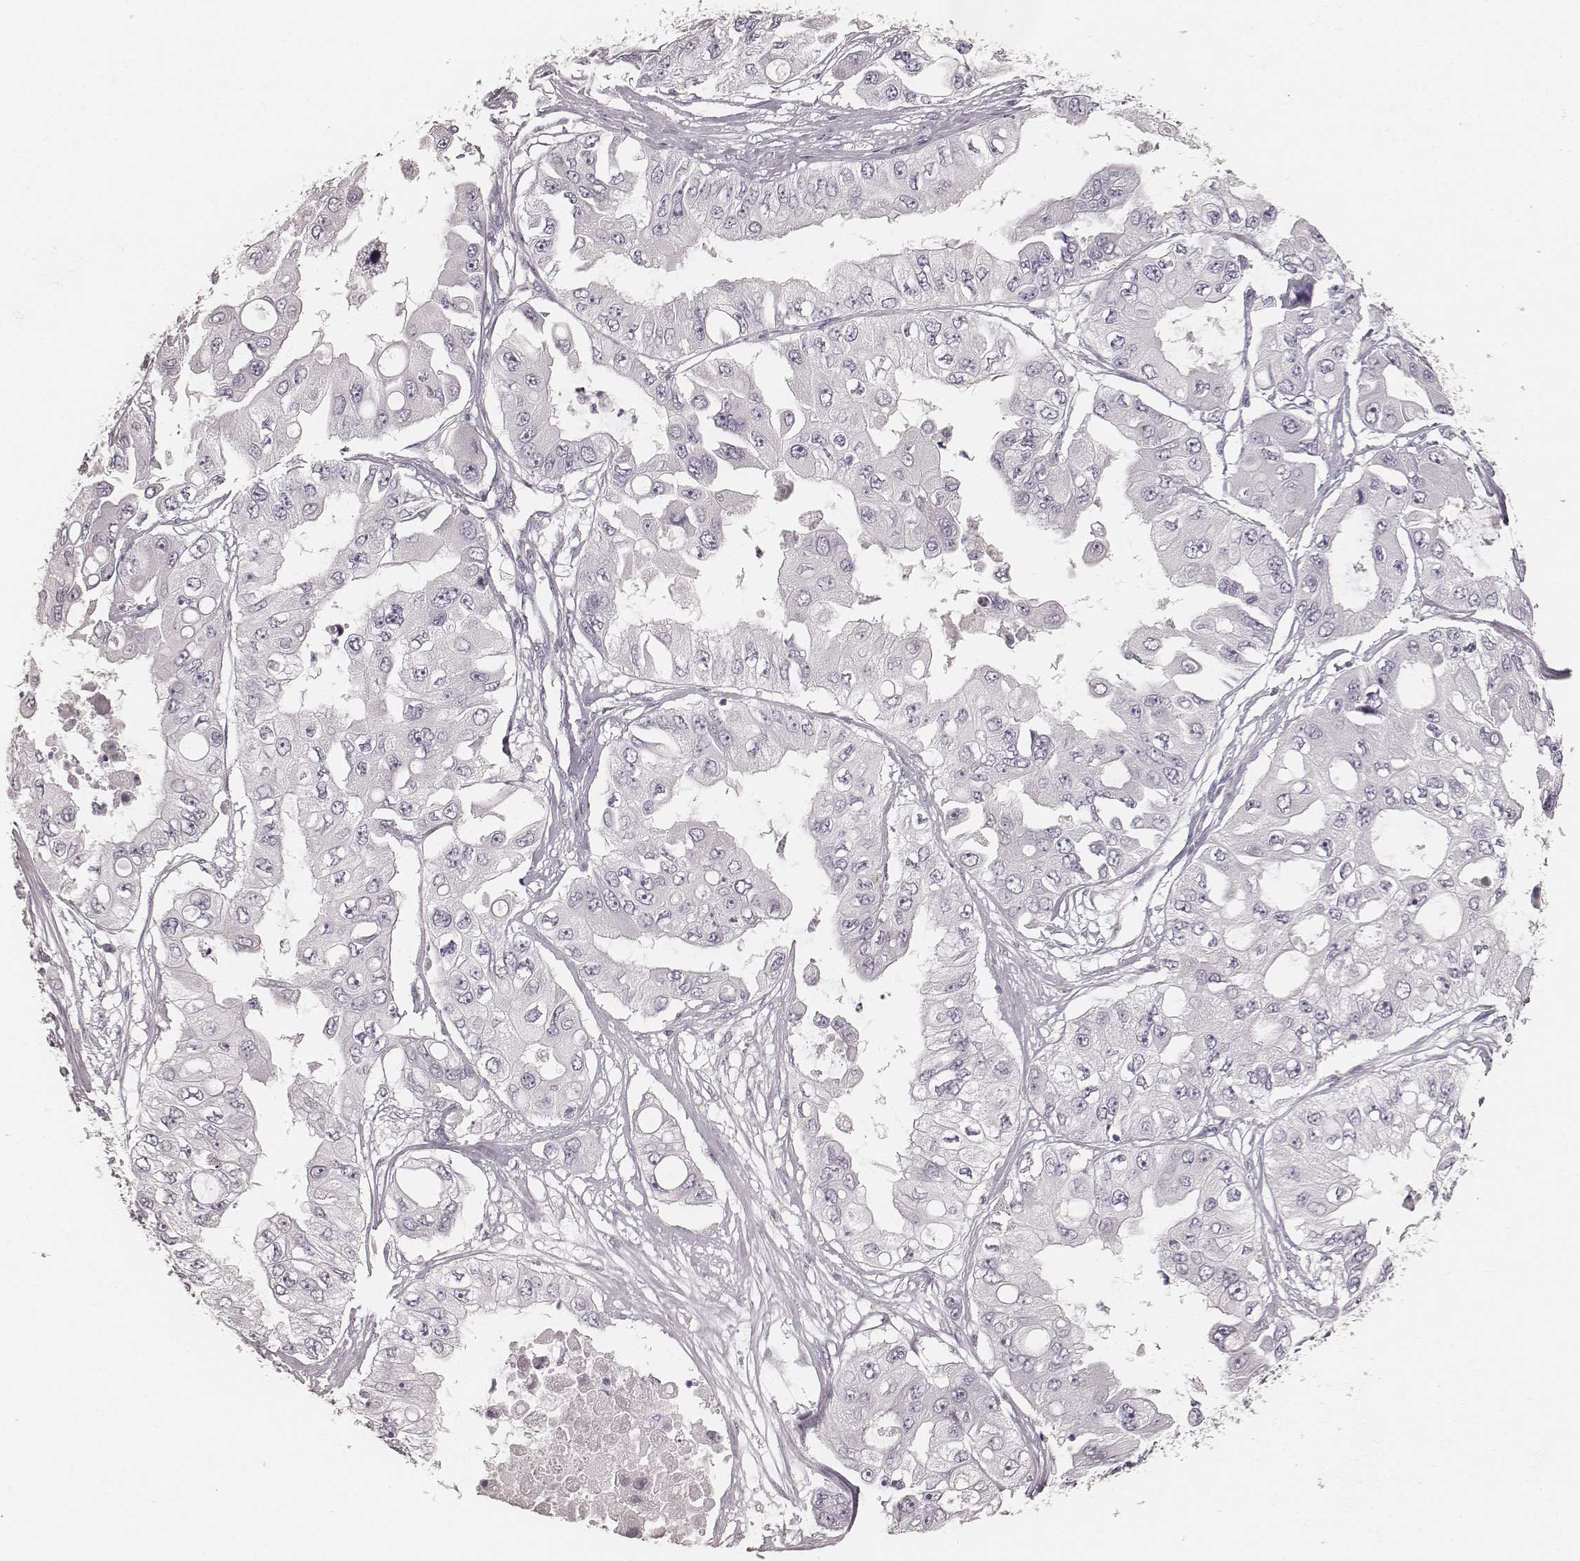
{"staining": {"intensity": "negative", "quantity": "none", "location": "none"}, "tissue": "ovarian cancer", "cell_type": "Tumor cells", "image_type": "cancer", "snomed": [{"axis": "morphology", "description": "Cystadenocarcinoma, serous, NOS"}, {"axis": "topography", "description": "Ovary"}], "caption": "Immunohistochemical staining of serous cystadenocarcinoma (ovarian) reveals no significant expression in tumor cells.", "gene": "KRT82", "patient": {"sex": "female", "age": 56}}